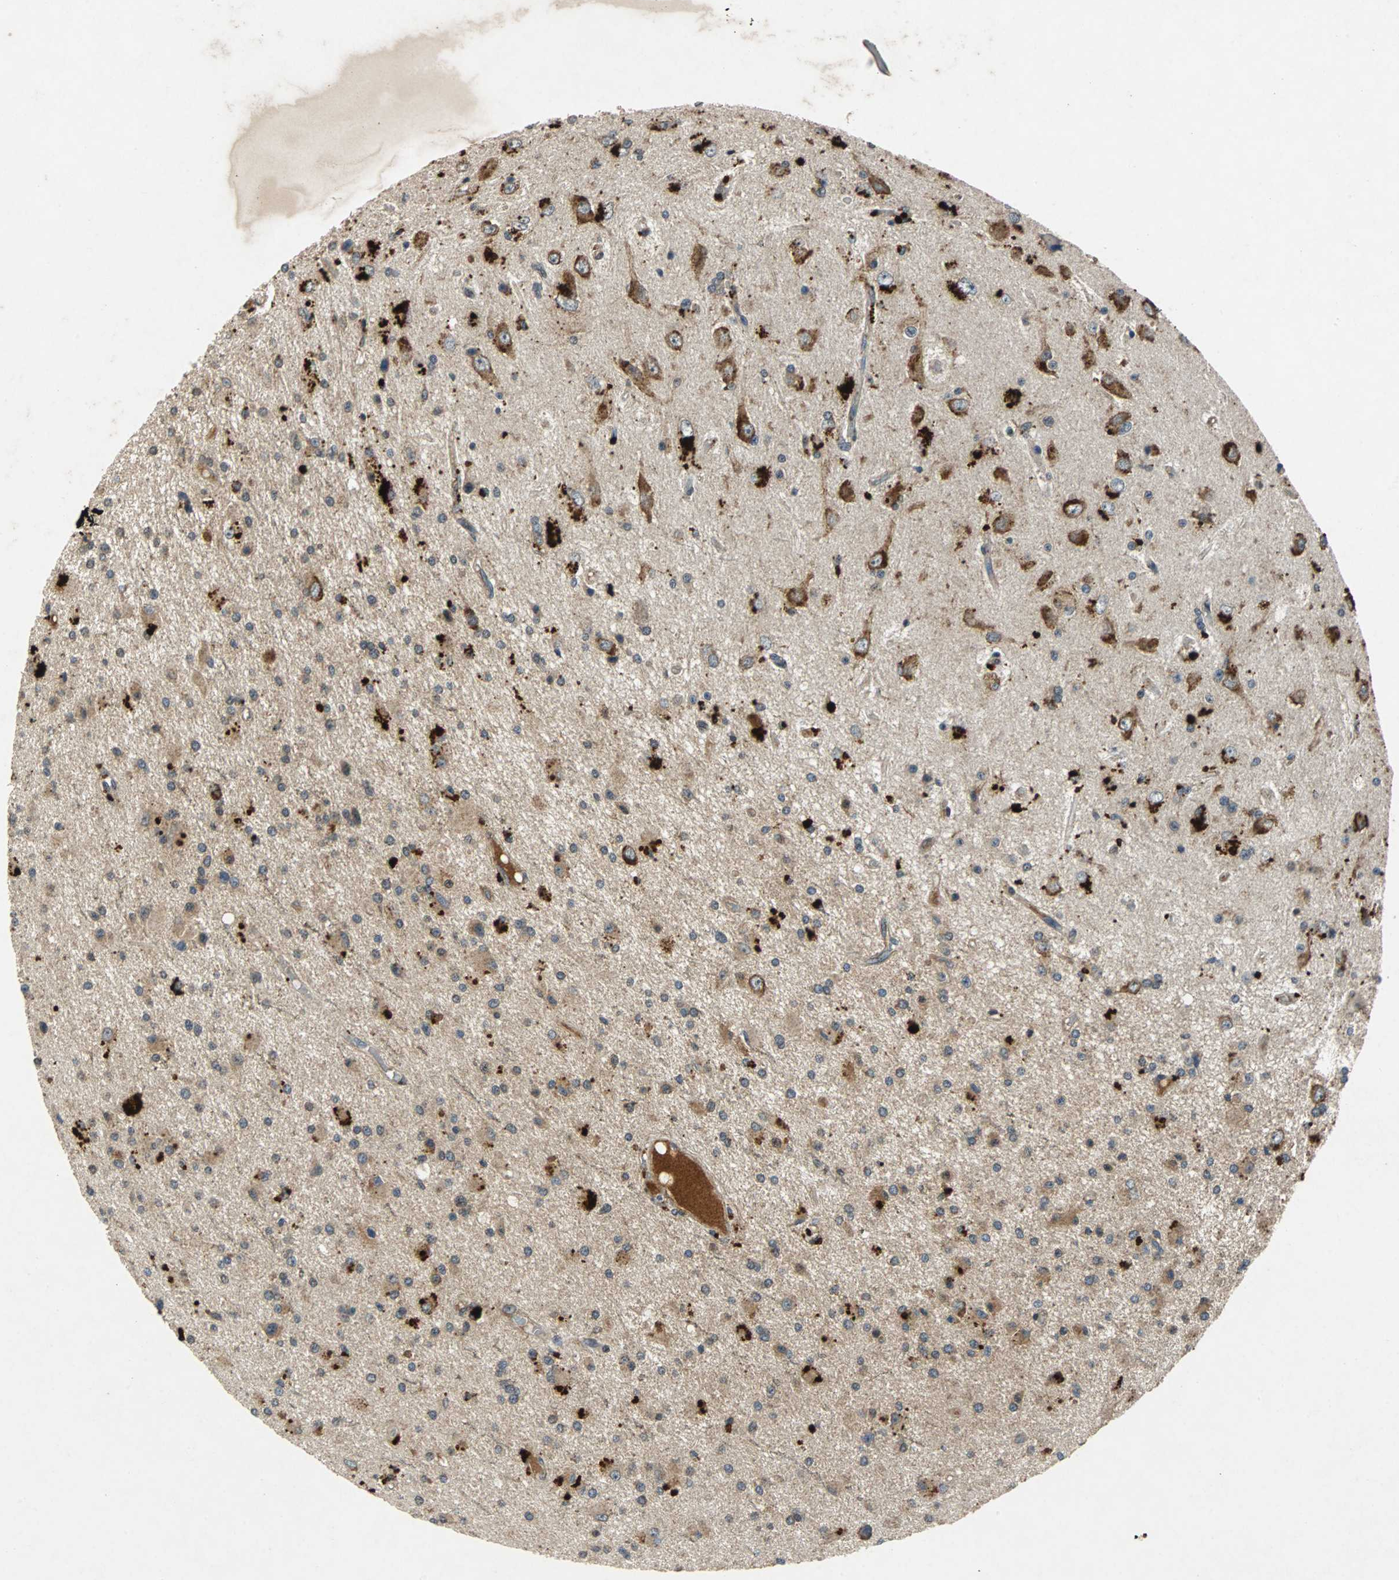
{"staining": {"intensity": "moderate", "quantity": ">75%", "location": "cytoplasmic/membranous"}, "tissue": "glioma", "cell_type": "Tumor cells", "image_type": "cancer", "snomed": [{"axis": "morphology", "description": "Glioma, malignant, Low grade"}, {"axis": "topography", "description": "Brain"}], "caption": "The photomicrograph shows immunohistochemical staining of malignant glioma (low-grade). There is moderate cytoplasmic/membranous staining is seen in about >75% of tumor cells.", "gene": "NAA10", "patient": {"sex": "male", "age": 58}}